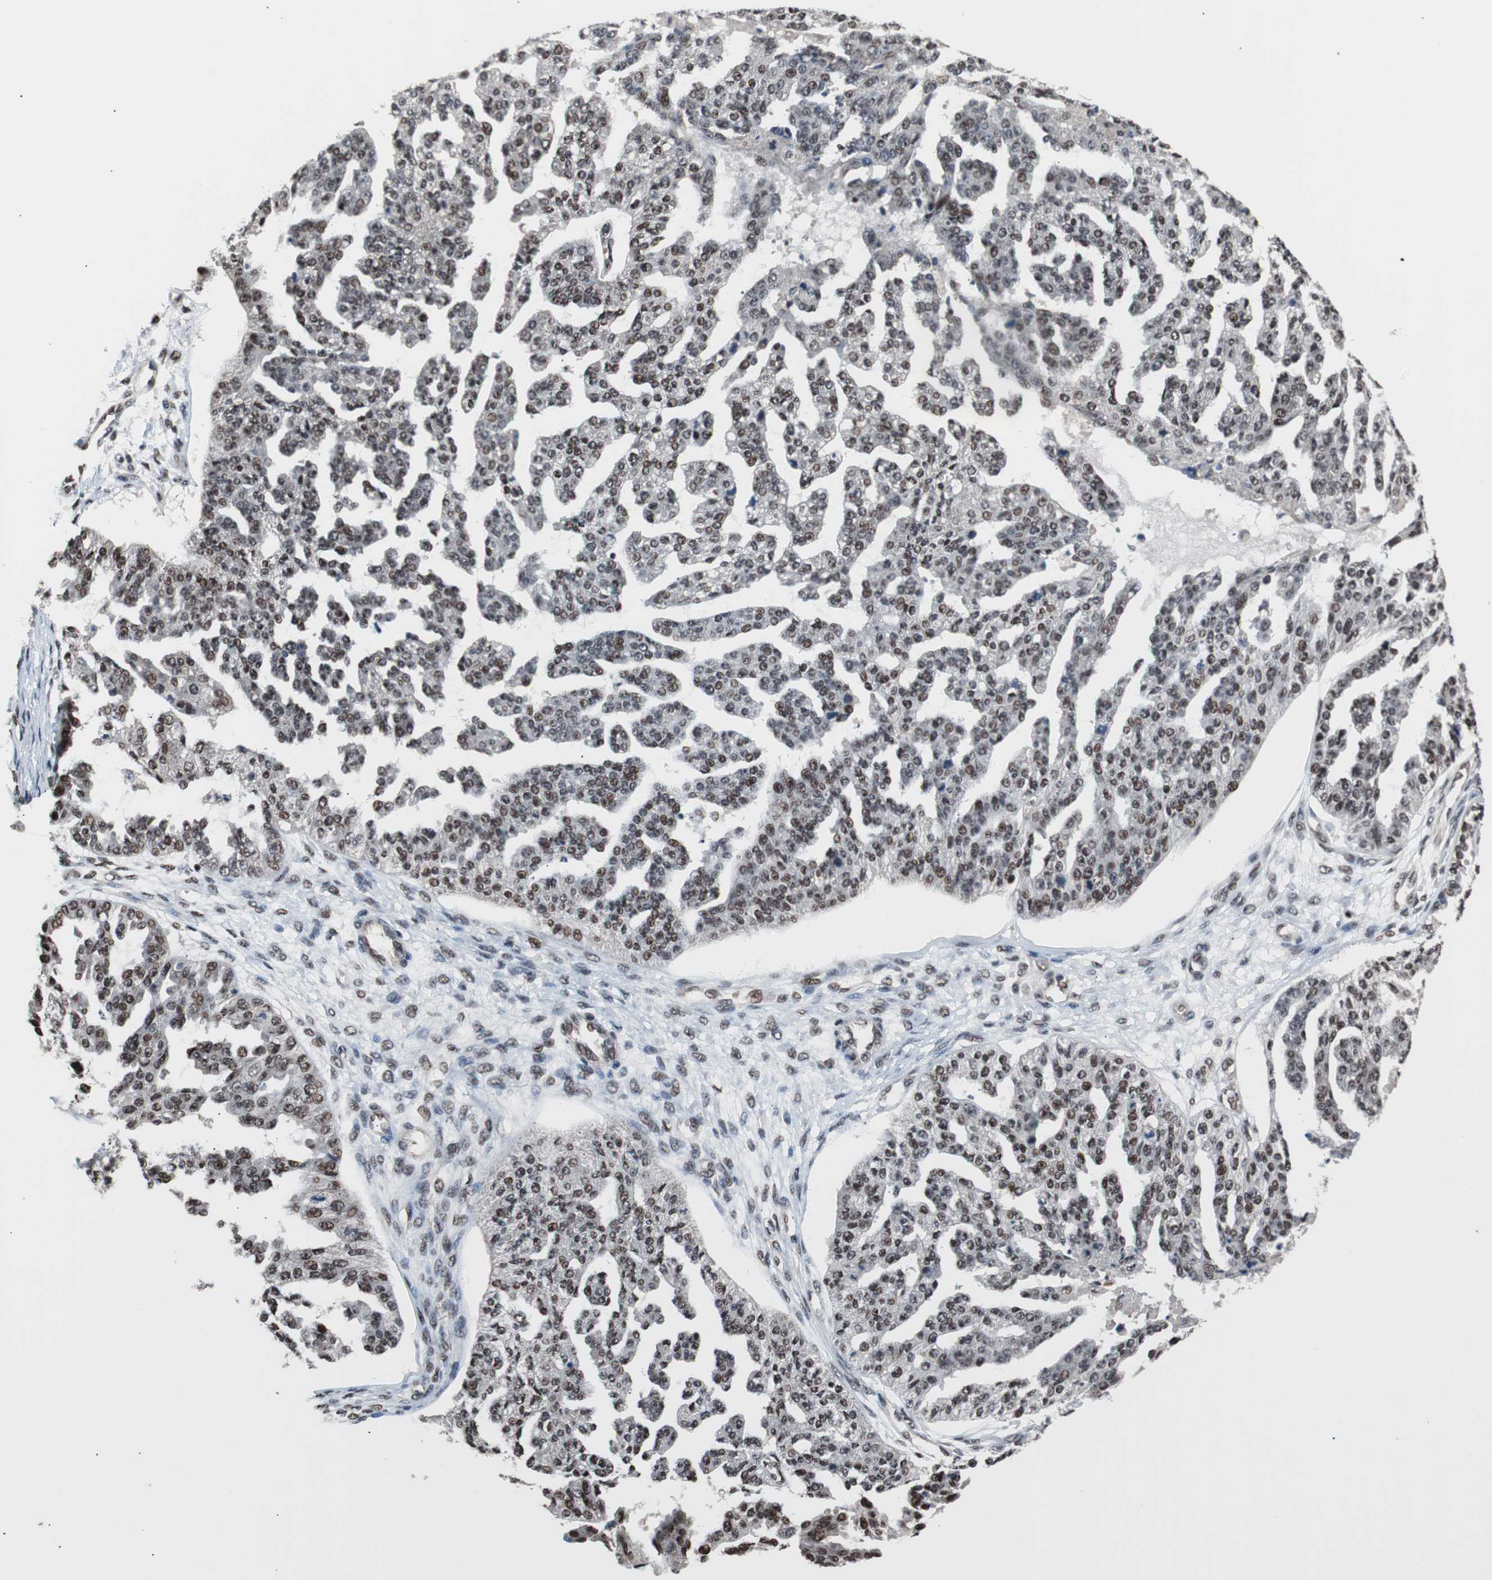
{"staining": {"intensity": "moderate", "quantity": "25%-75%", "location": "nuclear"}, "tissue": "ovarian cancer", "cell_type": "Tumor cells", "image_type": "cancer", "snomed": [{"axis": "morphology", "description": "Cystadenocarcinoma, serous, NOS"}, {"axis": "topography", "description": "Ovary"}], "caption": "Protein staining by immunohistochemistry displays moderate nuclear expression in approximately 25%-75% of tumor cells in serous cystadenocarcinoma (ovarian).", "gene": "POGZ", "patient": {"sex": "female", "age": 58}}